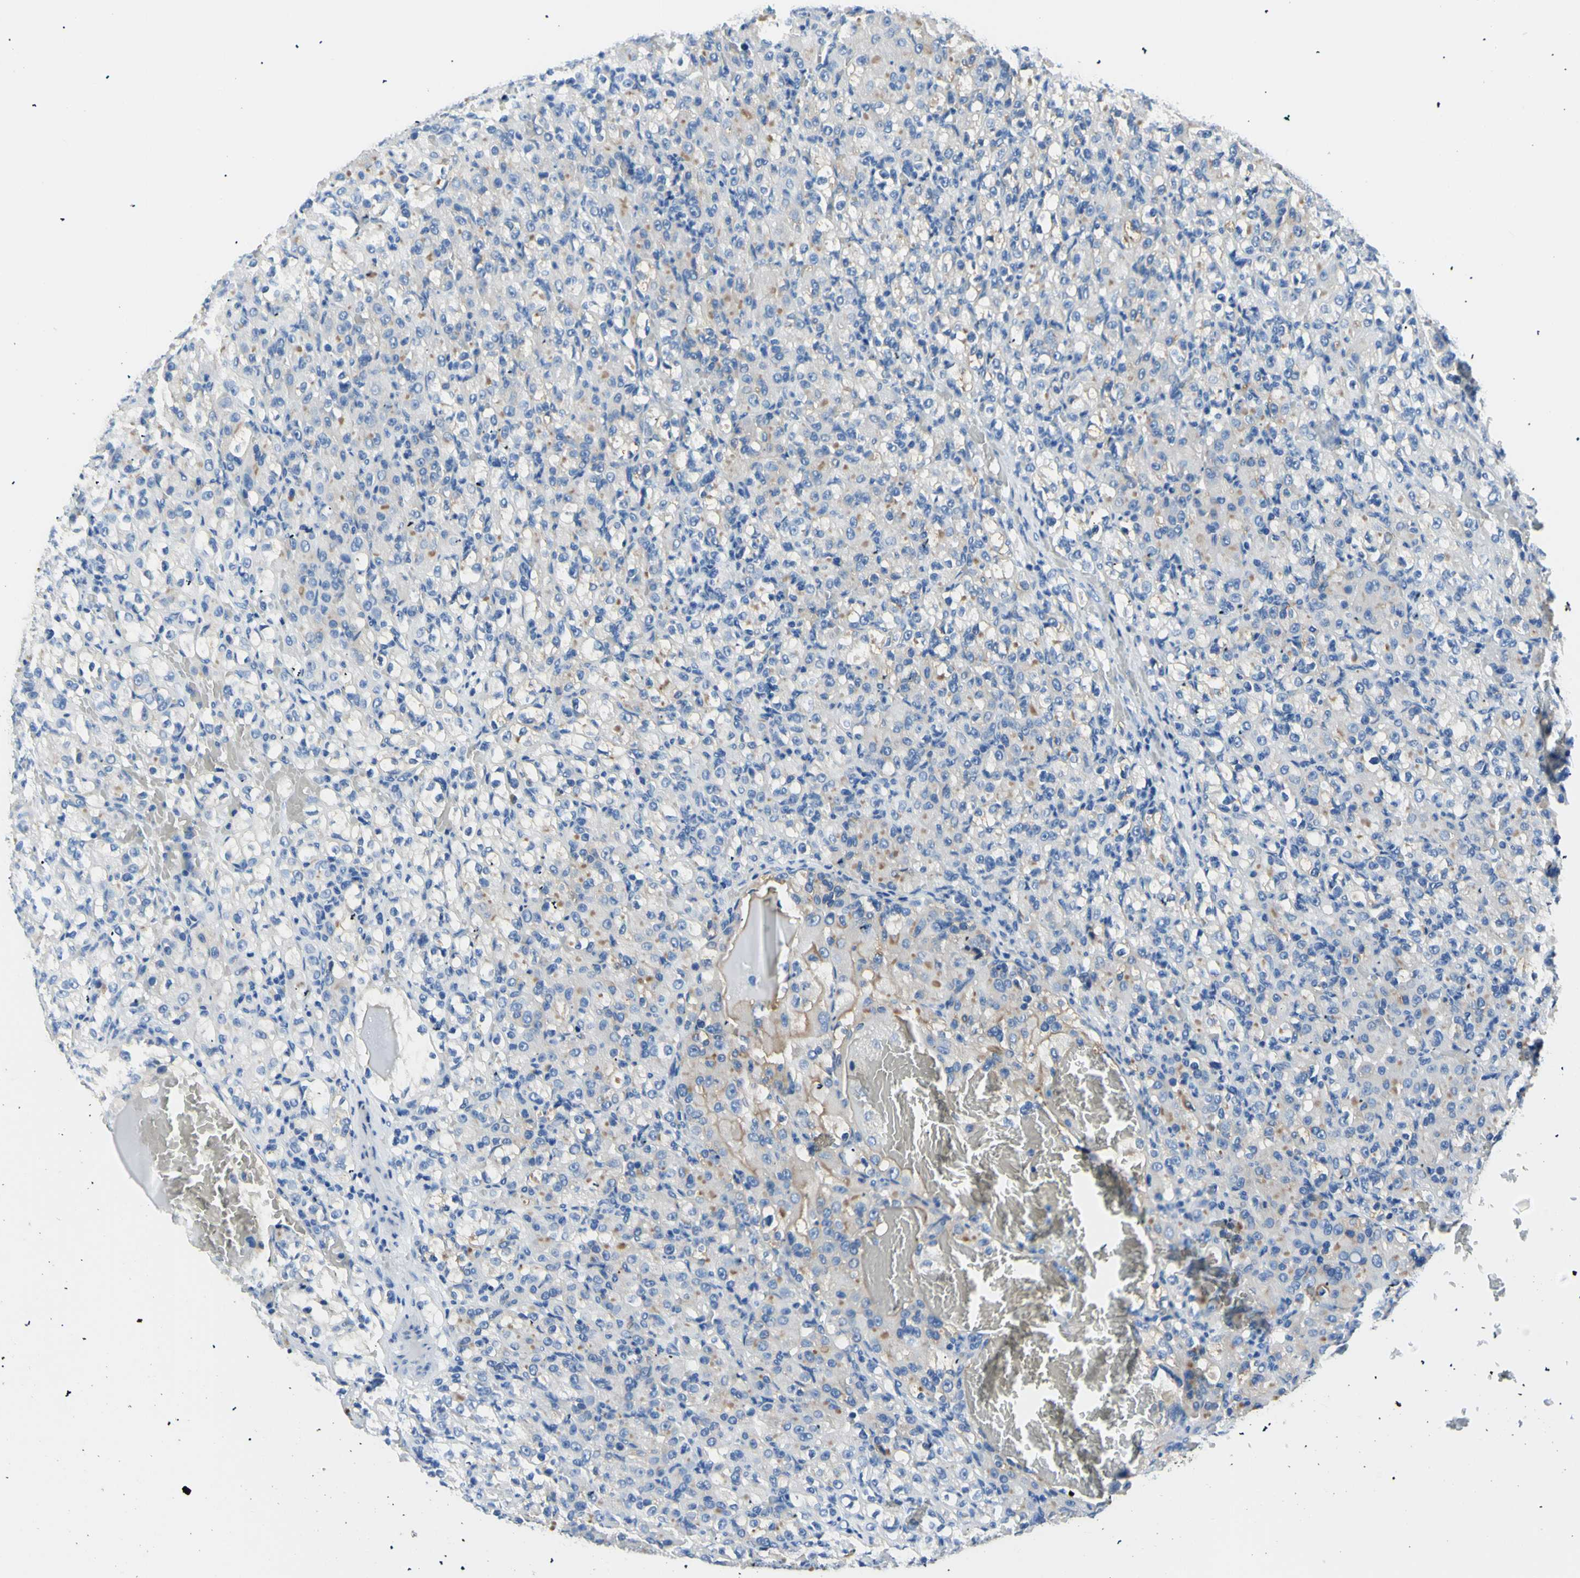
{"staining": {"intensity": "weak", "quantity": "<25%", "location": "cytoplasmic/membranous"}, "tissue": "renal cancer", "cell_type": "Tumor cells", "image_type": "cancer", "snomed": [{"axis": "morphology", "description": "Adenocarcinoma, NOS"}, {"axis": "topography", "description": "Kidney"}], "caption": "The photomicrograph demonstrates no significant positivity in tumor cells of adenocarcinoma (renal).", "gene": "HPCA", "patient": {"sex": "male", "age": 61}}